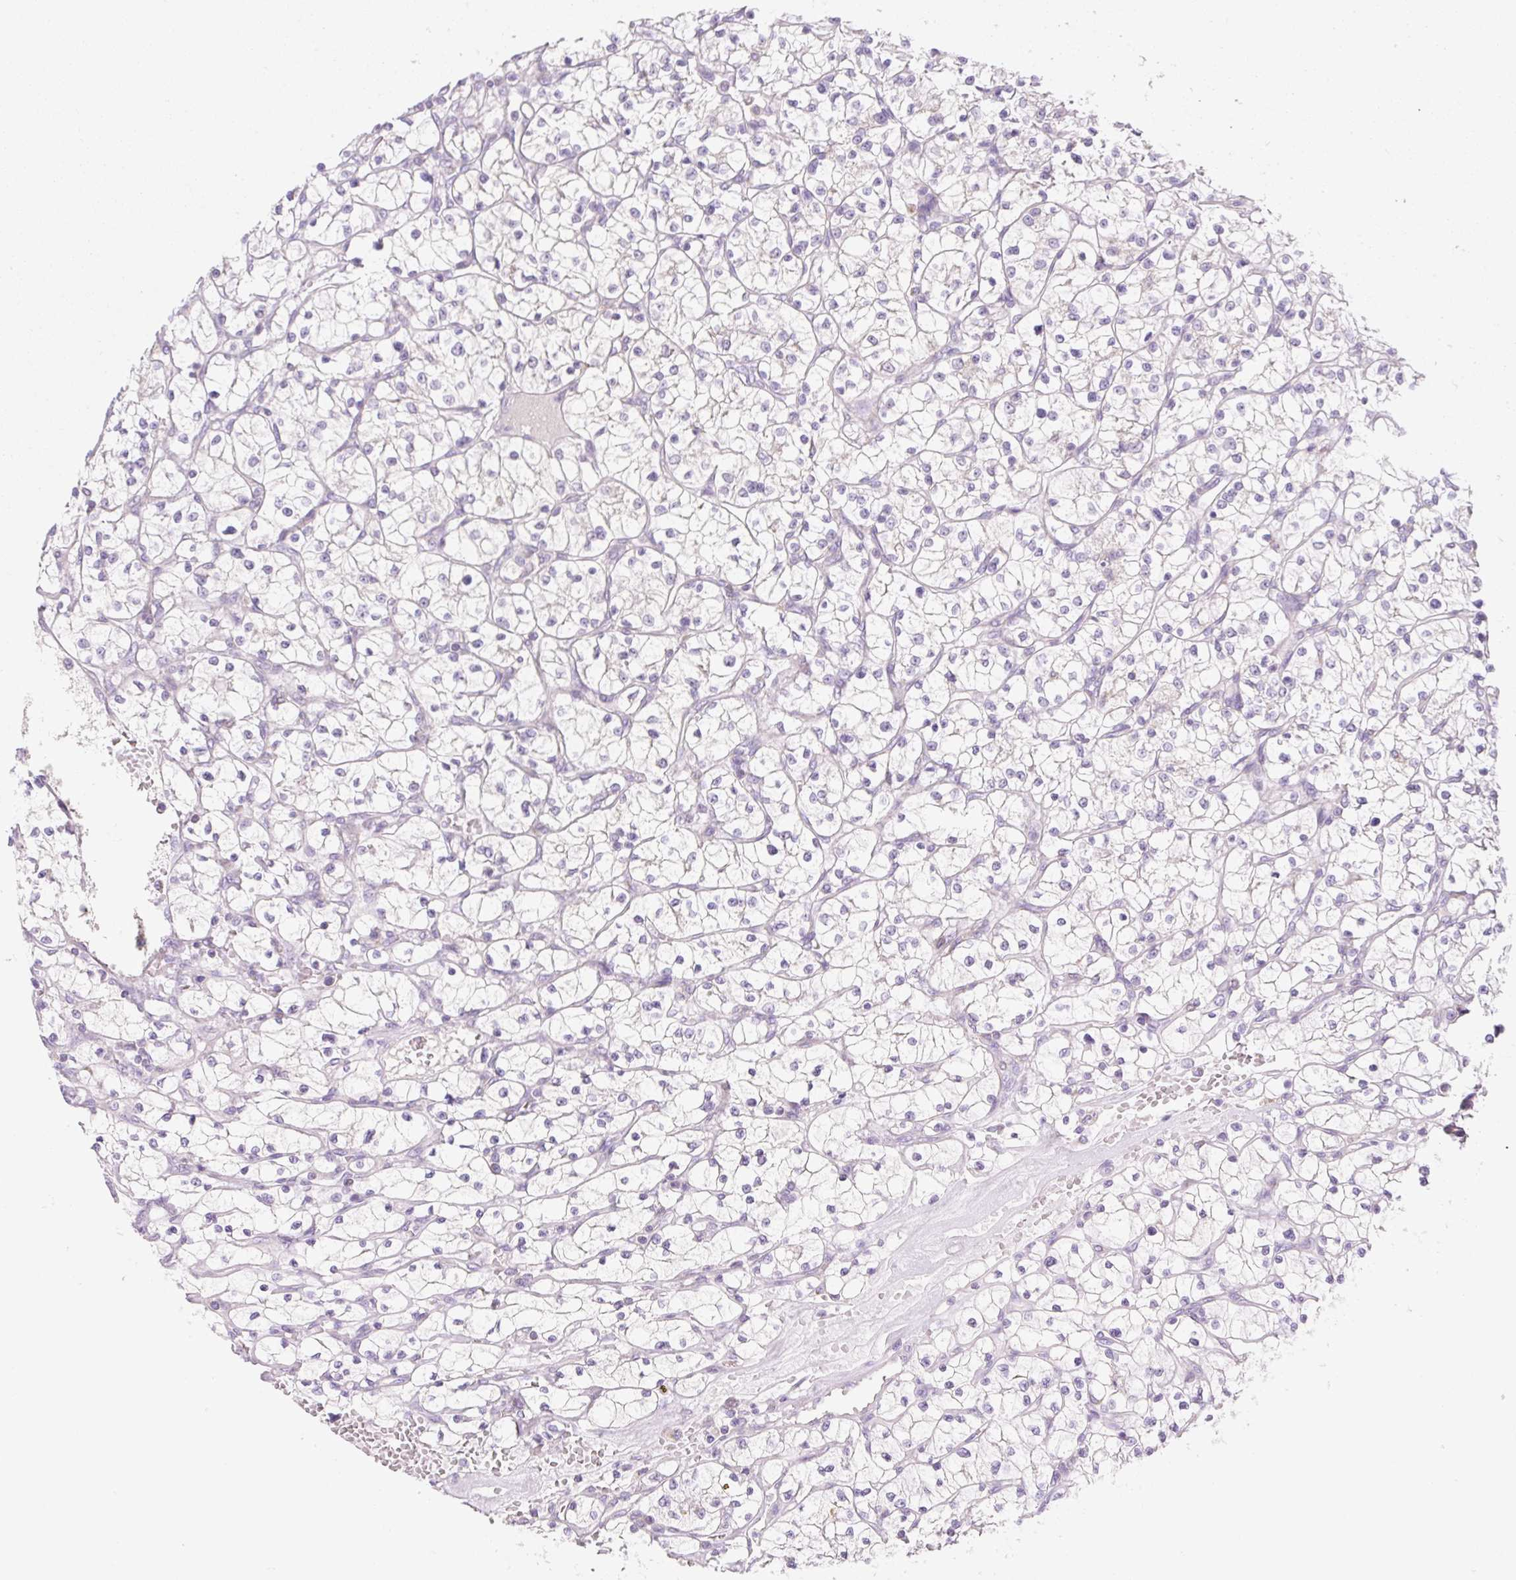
{"staining": {"intensity": "negative", "quantity": "none", "location": "none"}, "tissue": "renal cancer", "cell_type": "Tumor cells", "image_type": "cancer", "snomed": [{"axis": "morphology", "description": "Adenocarcinoma, NOS"}, {"axis": "topography", "description": "Kidney"}], "caption": "Tumor cells are negative for brown protein staining in adenocarcinoma (renal).", "gene": "FOCAD", "patient": {"sex": "female", "age": 64}}